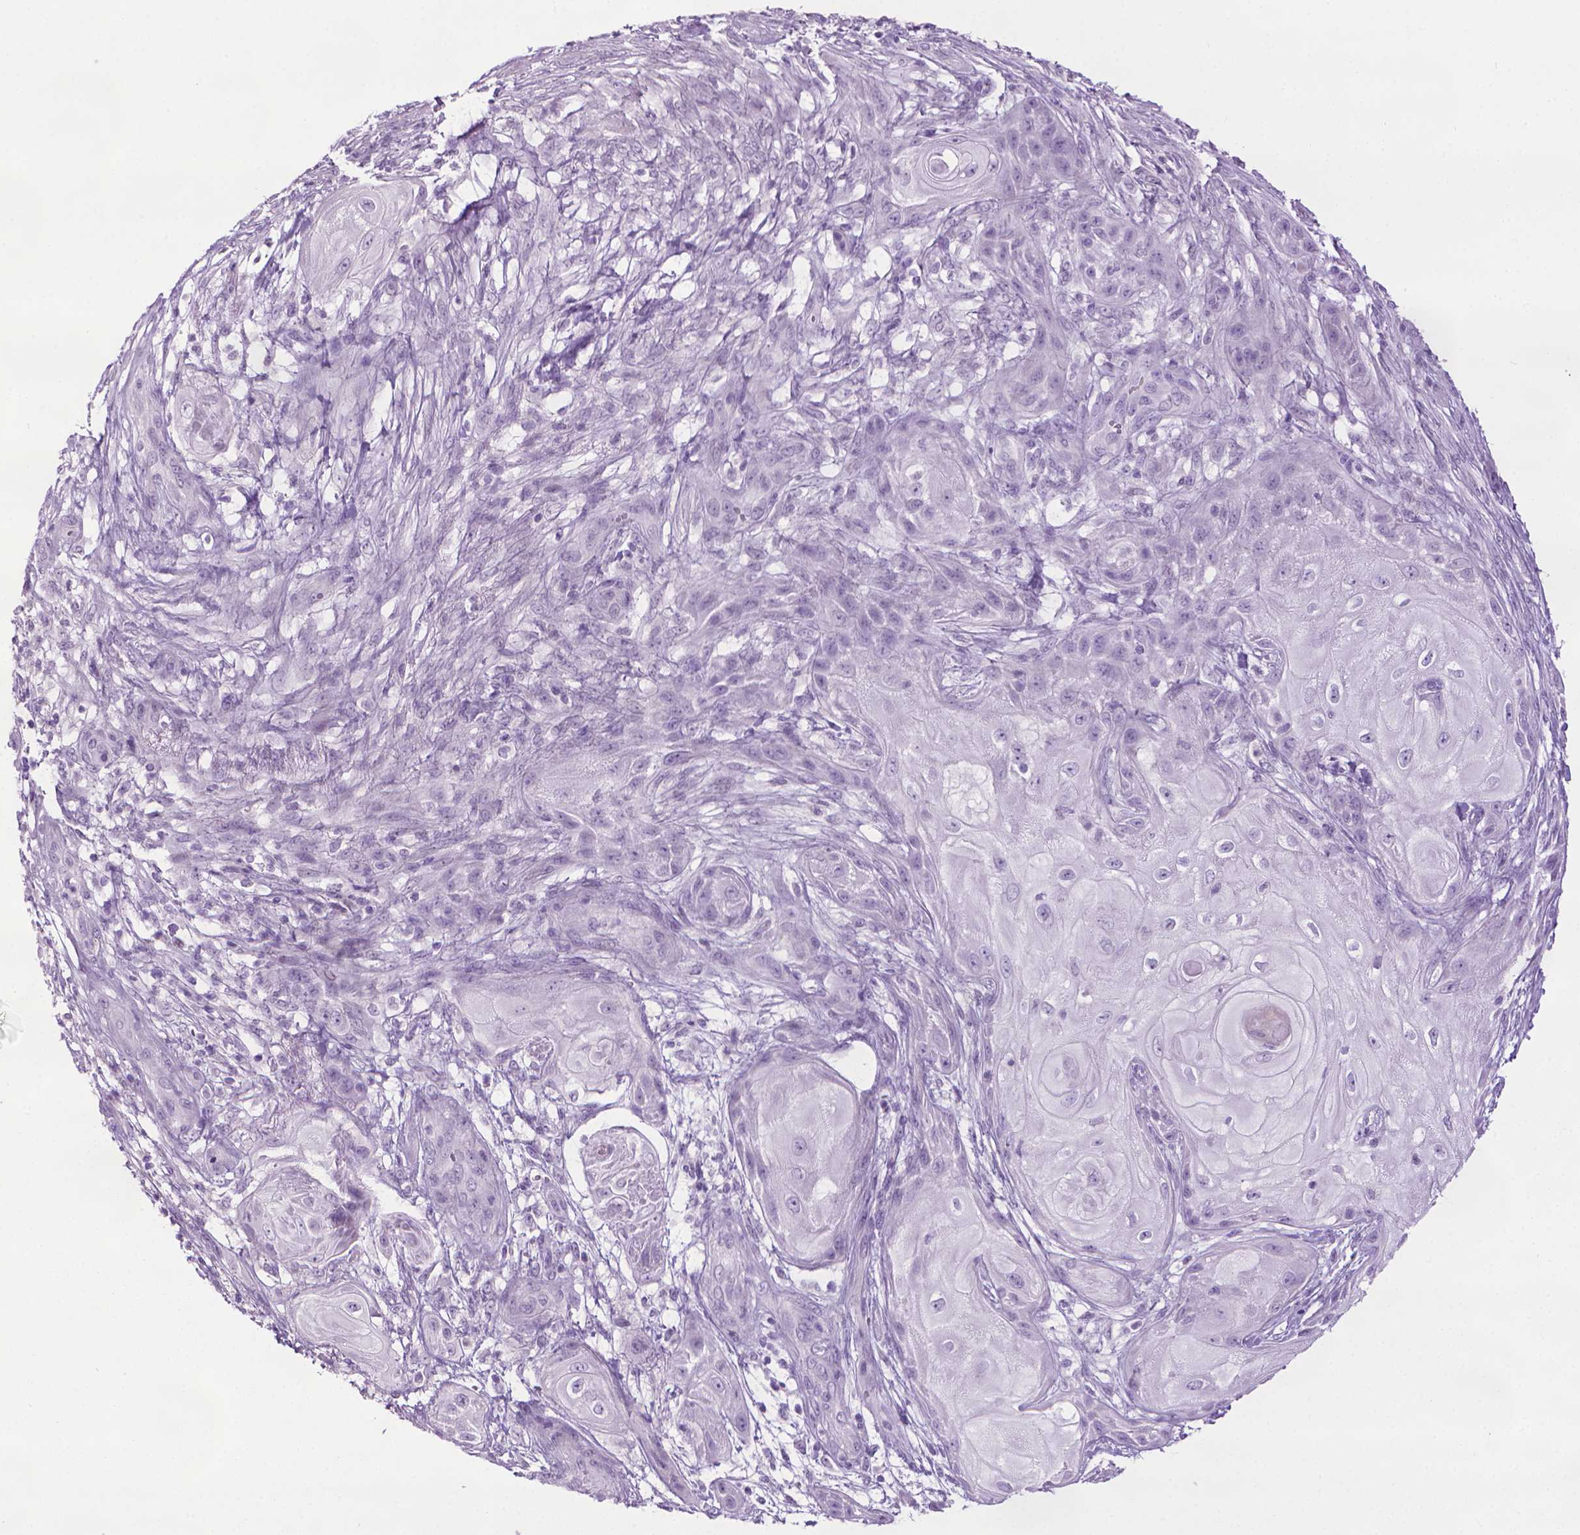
{"staining": {"intensity": "negative", "quantity": "none", "location": "none"}, "tissue": "skin cancer", "cell_type": "Tumor cells", "image_type": "cancer", "snomed": [{"axis": "morphology", "description": "Squamous cell carcinoma, NOS"}, {"axis": "topography", "description": "Skin"}], "caption": "Immunohistochemistry (IHC) histopathology image of neoplastic tissue: human skin squamous cell carcinoma stained with DAB (3,3'-diaminobenzidine) demonstrates no significant protein expression in tumor cells.", "gene": "DNAI7", "patient": {"sex": "male", "age": 62}}